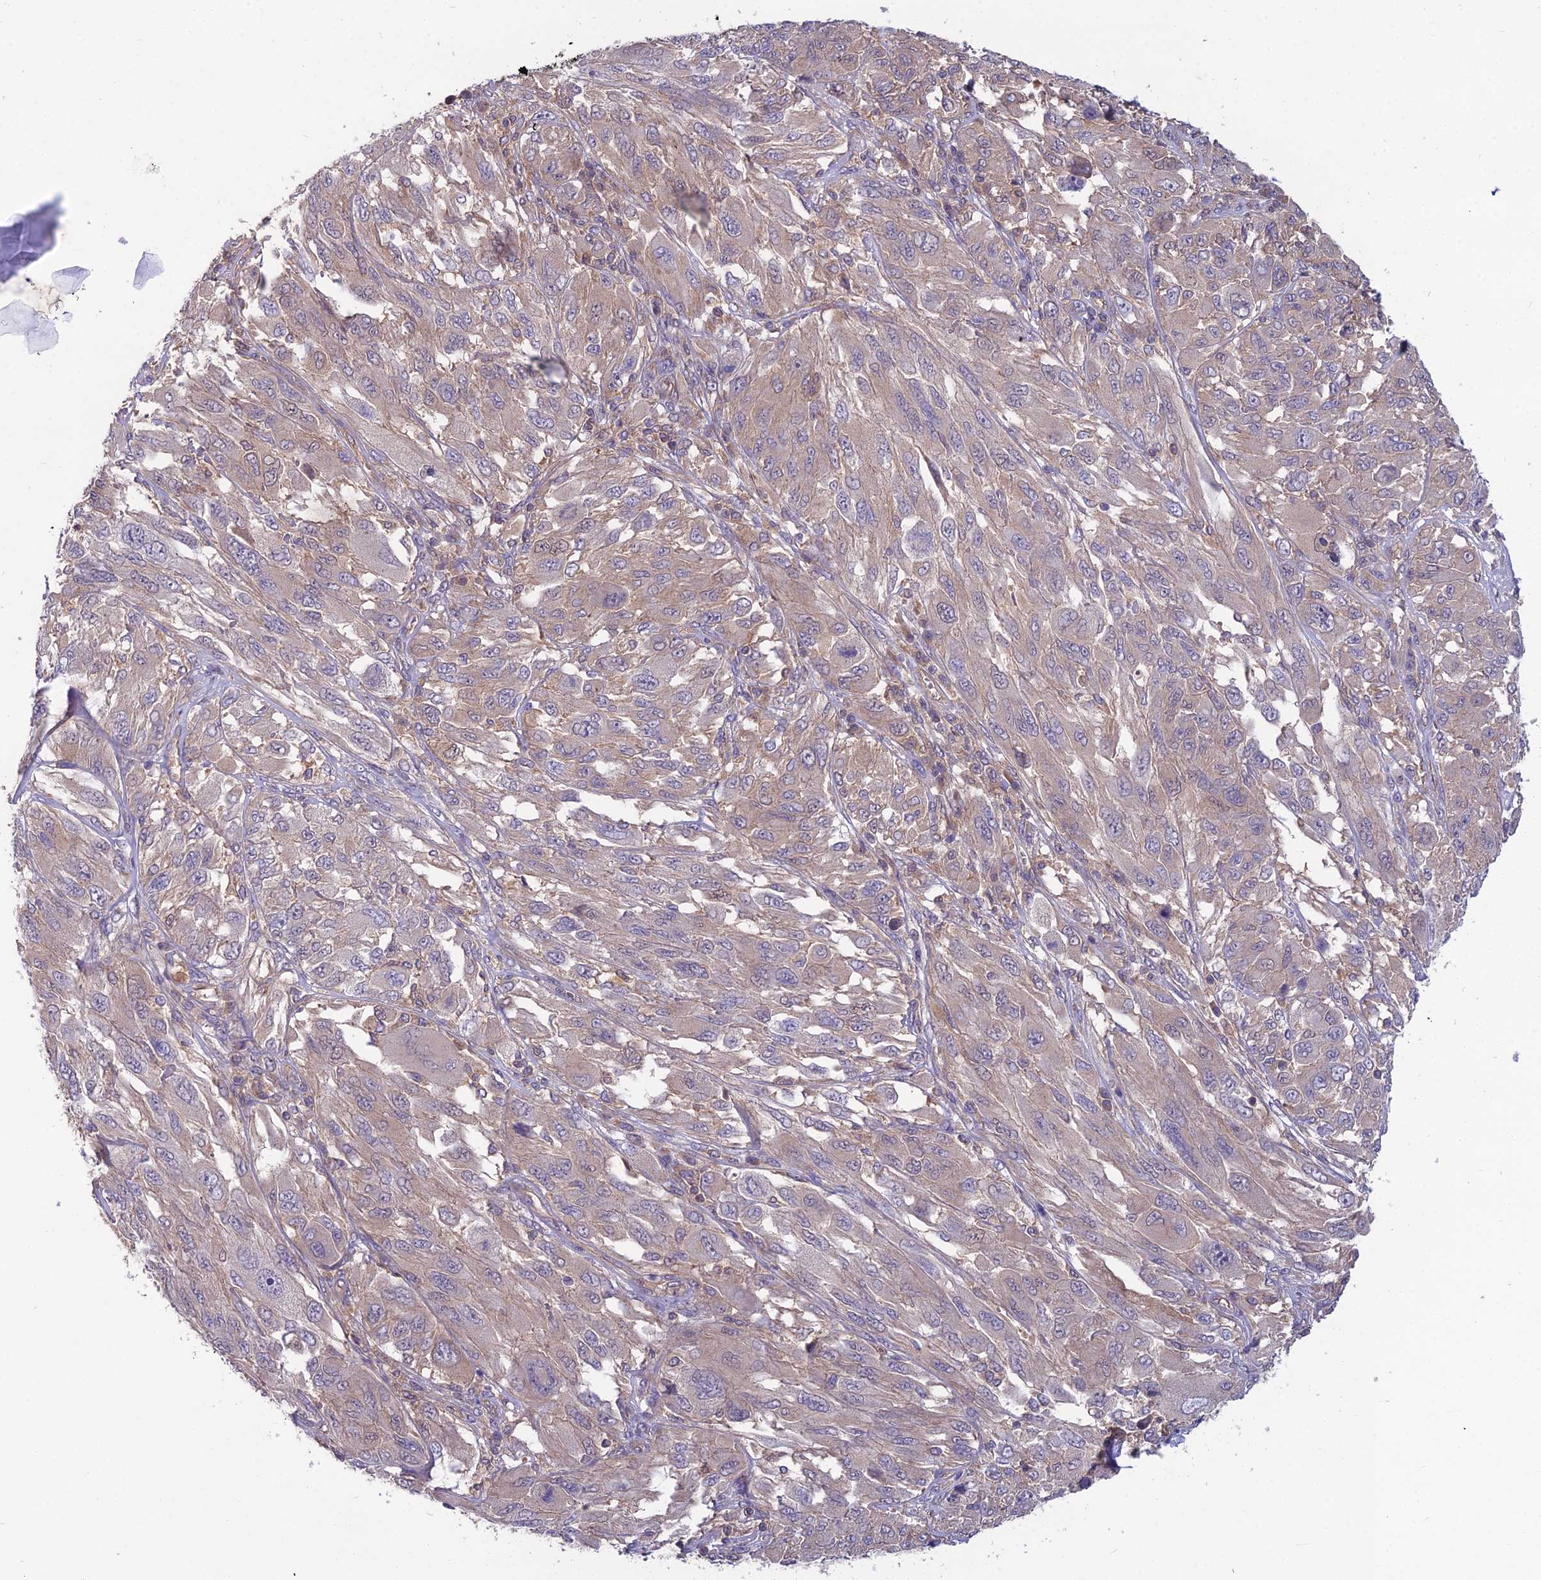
{"staining": {"intensity": "weak", "quantity": "25%-75%", "location": "cytoplasmic/membranous"}, "tissue": "melanoma", "cell_type": "Tumor cells", "image_type": "cancer", "snomed": [{"axis": "morphology", "description": "Malignant melanoma, NOS"}, {"axis": "topography", "description": "Skin"}], "caption": "The image shows staining of melanoma, revealing weak cytoplasmic/membranous protein expression (brown color) within tumor cells.", "gene": "MVD", "patient": {"sex": "female", "age": 91}}